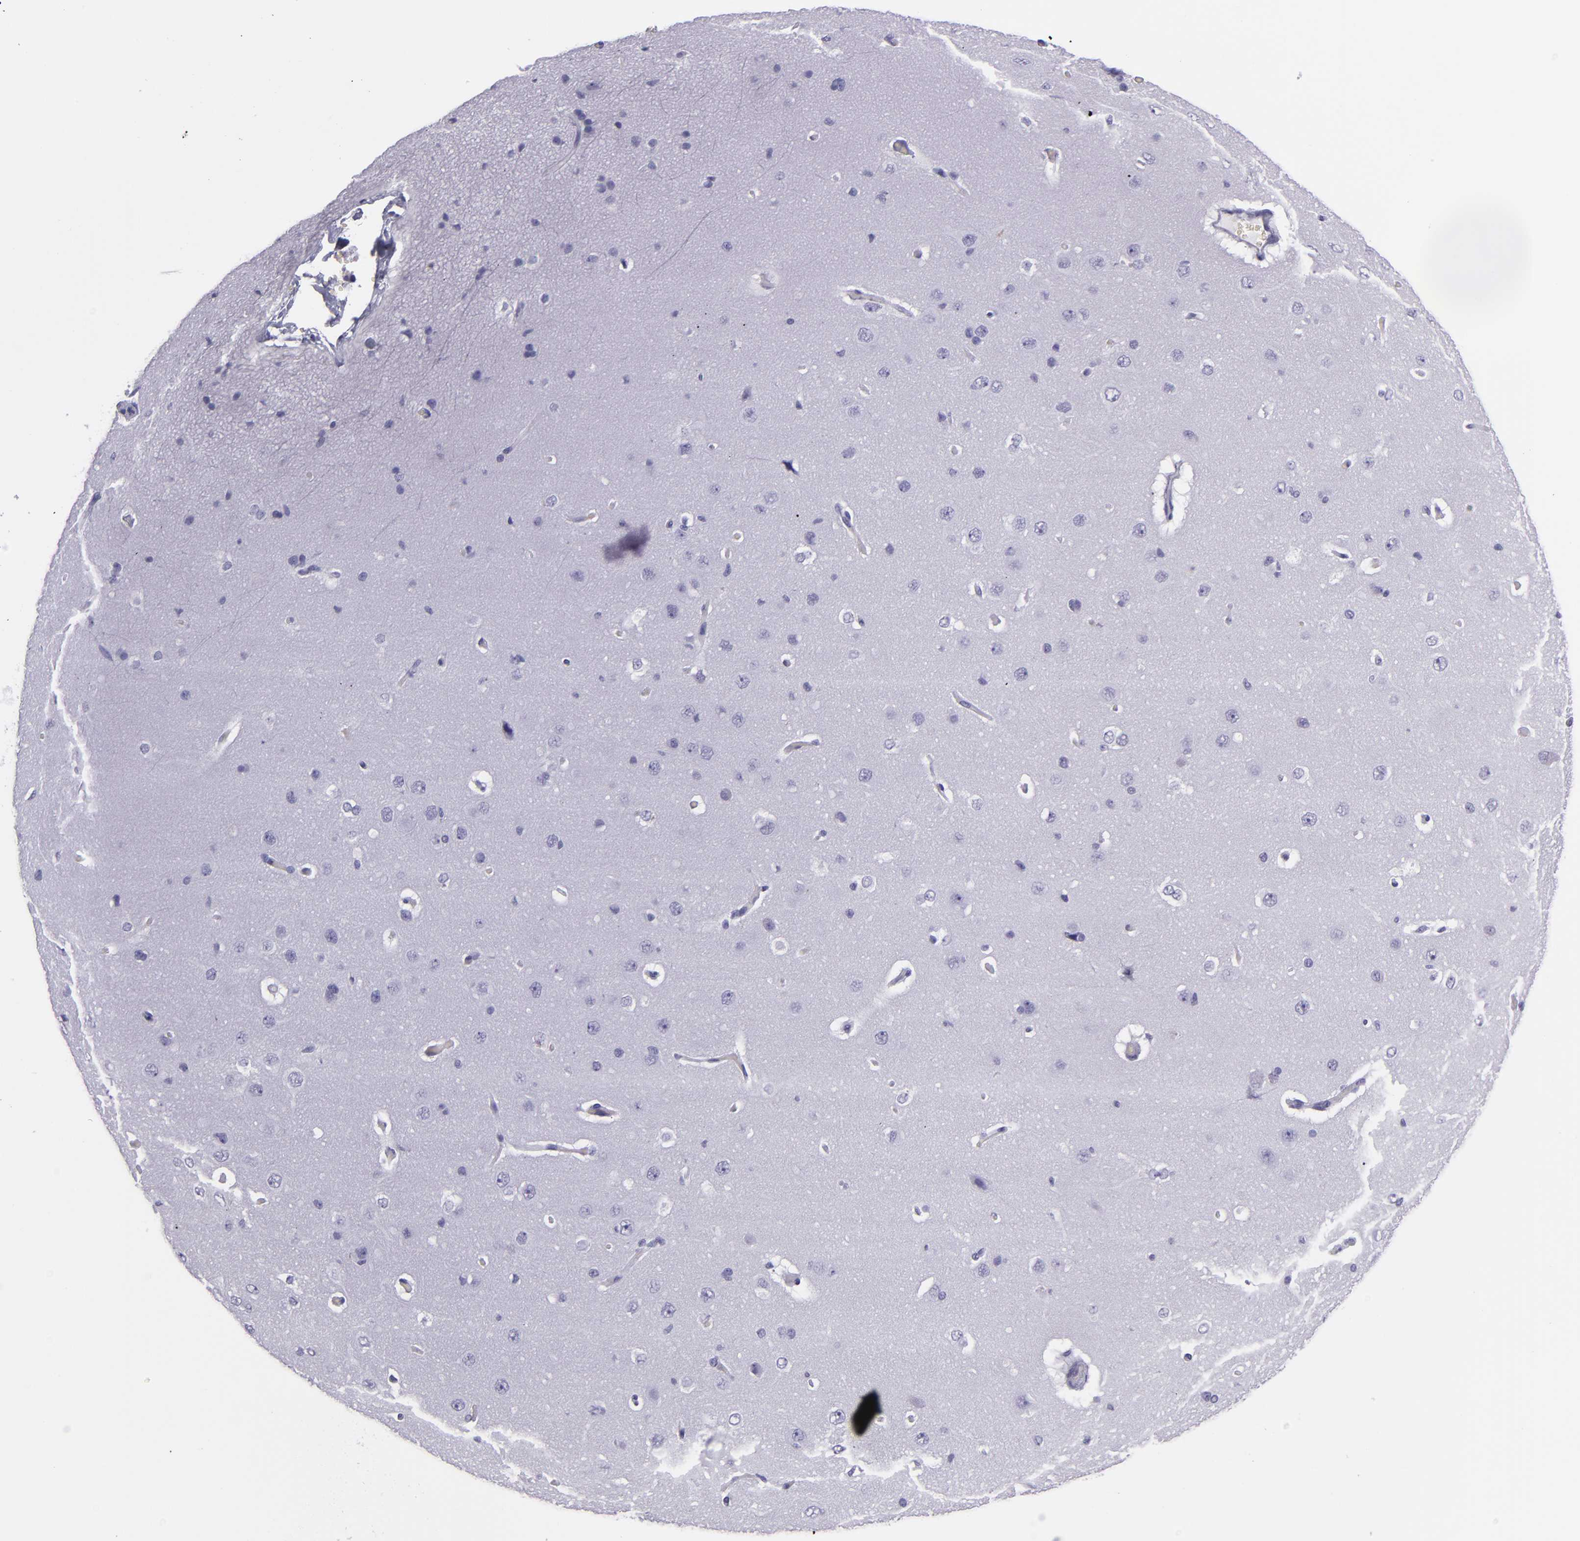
{"staining": {"intensity": "negative", "quantity": "none", "location": "none"}, "tissue": "cerebral cortex", "cell_type": "Endothelial cells", "image_type": "normal", "snomed": [{"axis": "morphology", "description": "Normal tissue, NOS"}, {"axis": "topography", "description": "Cerebral cortex"}], "caption": "Immunohistochemistry photomicrograph of benign cerebral cortex: cerebral cortex stained with DAB (3,3'-diaminobenzidine) exhibits no significant protein staining in endothelial cells.", "gene": "CR2", "patient": {"sex": "female", "age": 45}}